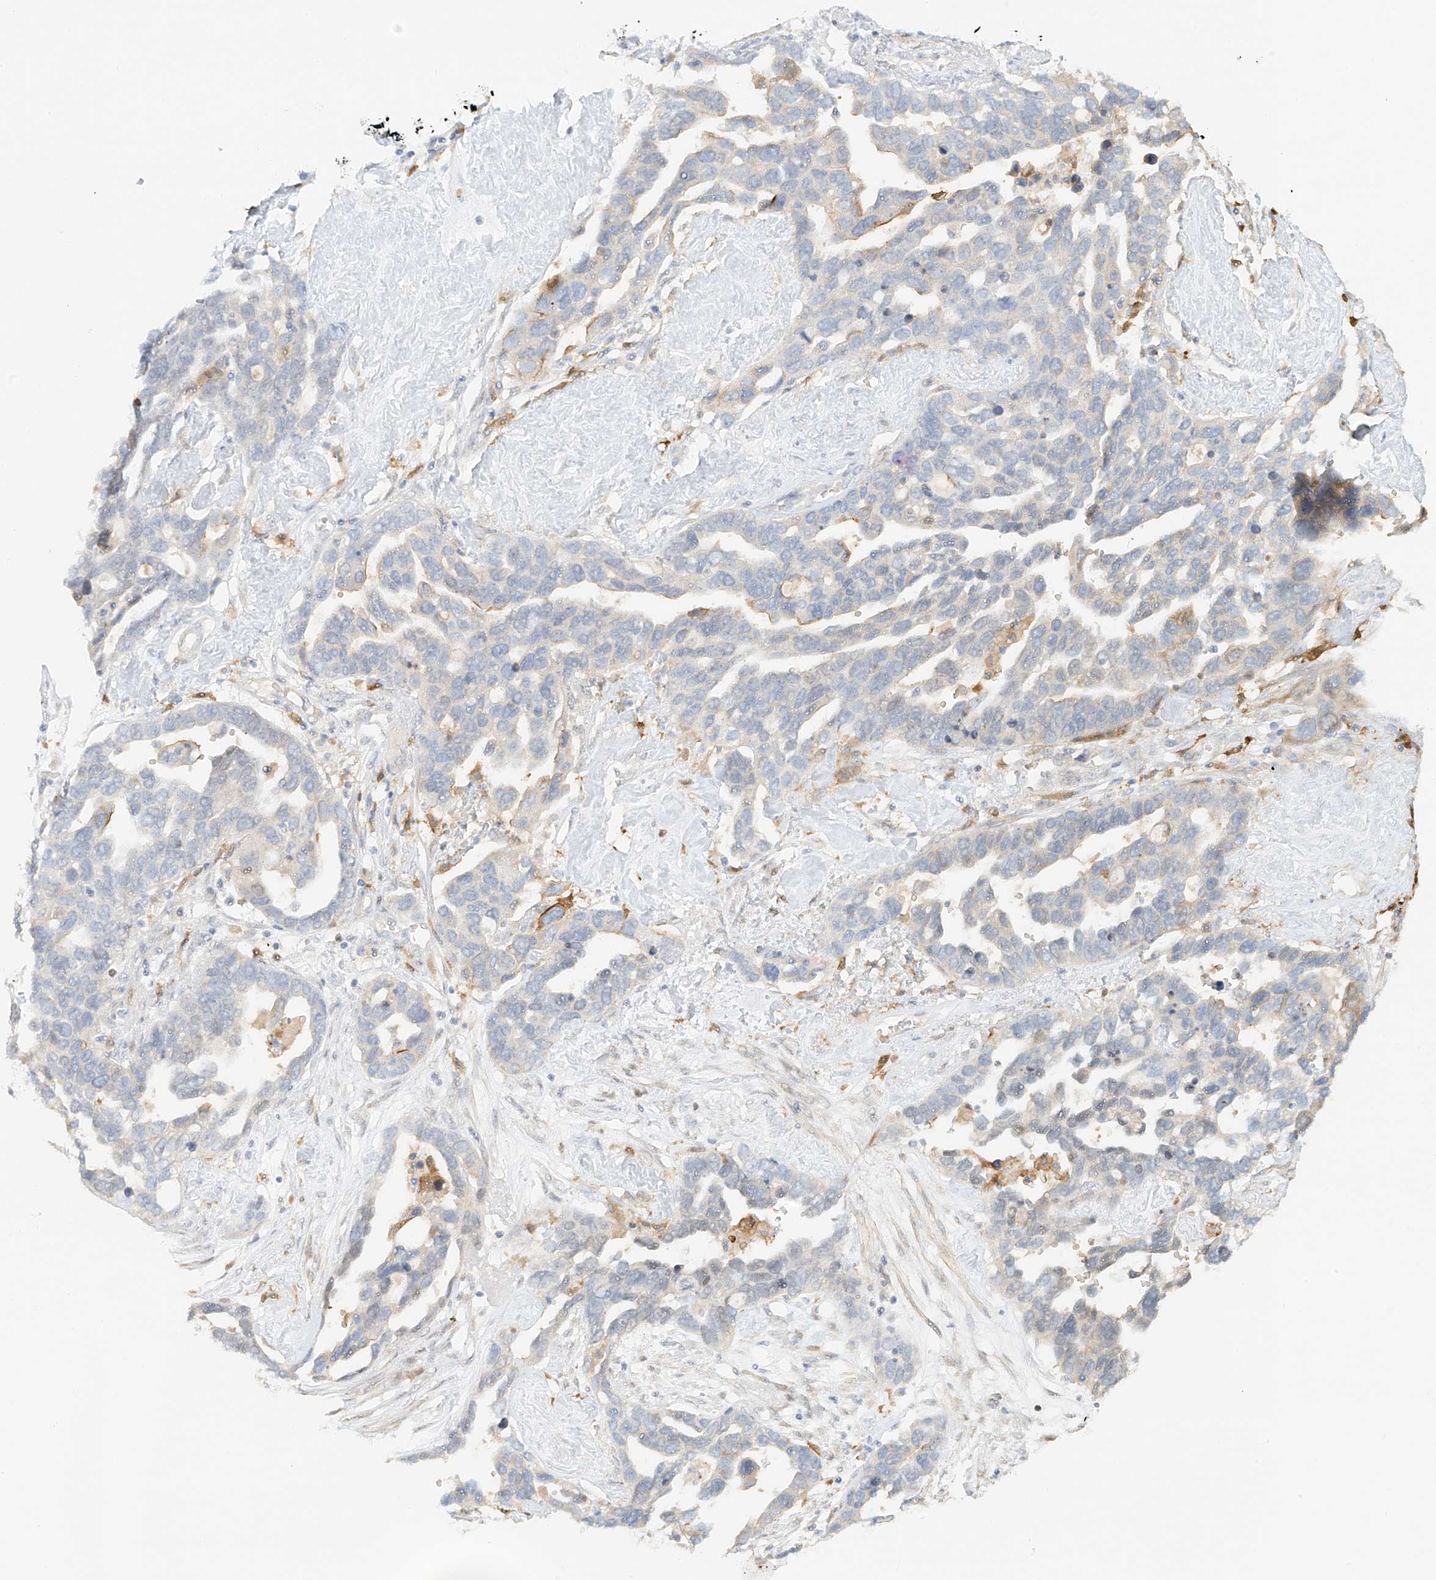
{"staining": {"intensity": "negative", "quantity": "none", "location": "none"}, "tissue": "ovarian cancer", "cell_type": "Tumor cells", "image_type": "cancer", "snomed": [{"axis": "morphology", "description": "Cystadenocarcinoma, serous, NOS"}, {"axis": "topography", "description": "Ovary"}], "caption": "Tumor cells show no significant protein expression in ovarian cancer.", "gene": "UPK1B", "patient": {"sex": "female", "age": 54}}